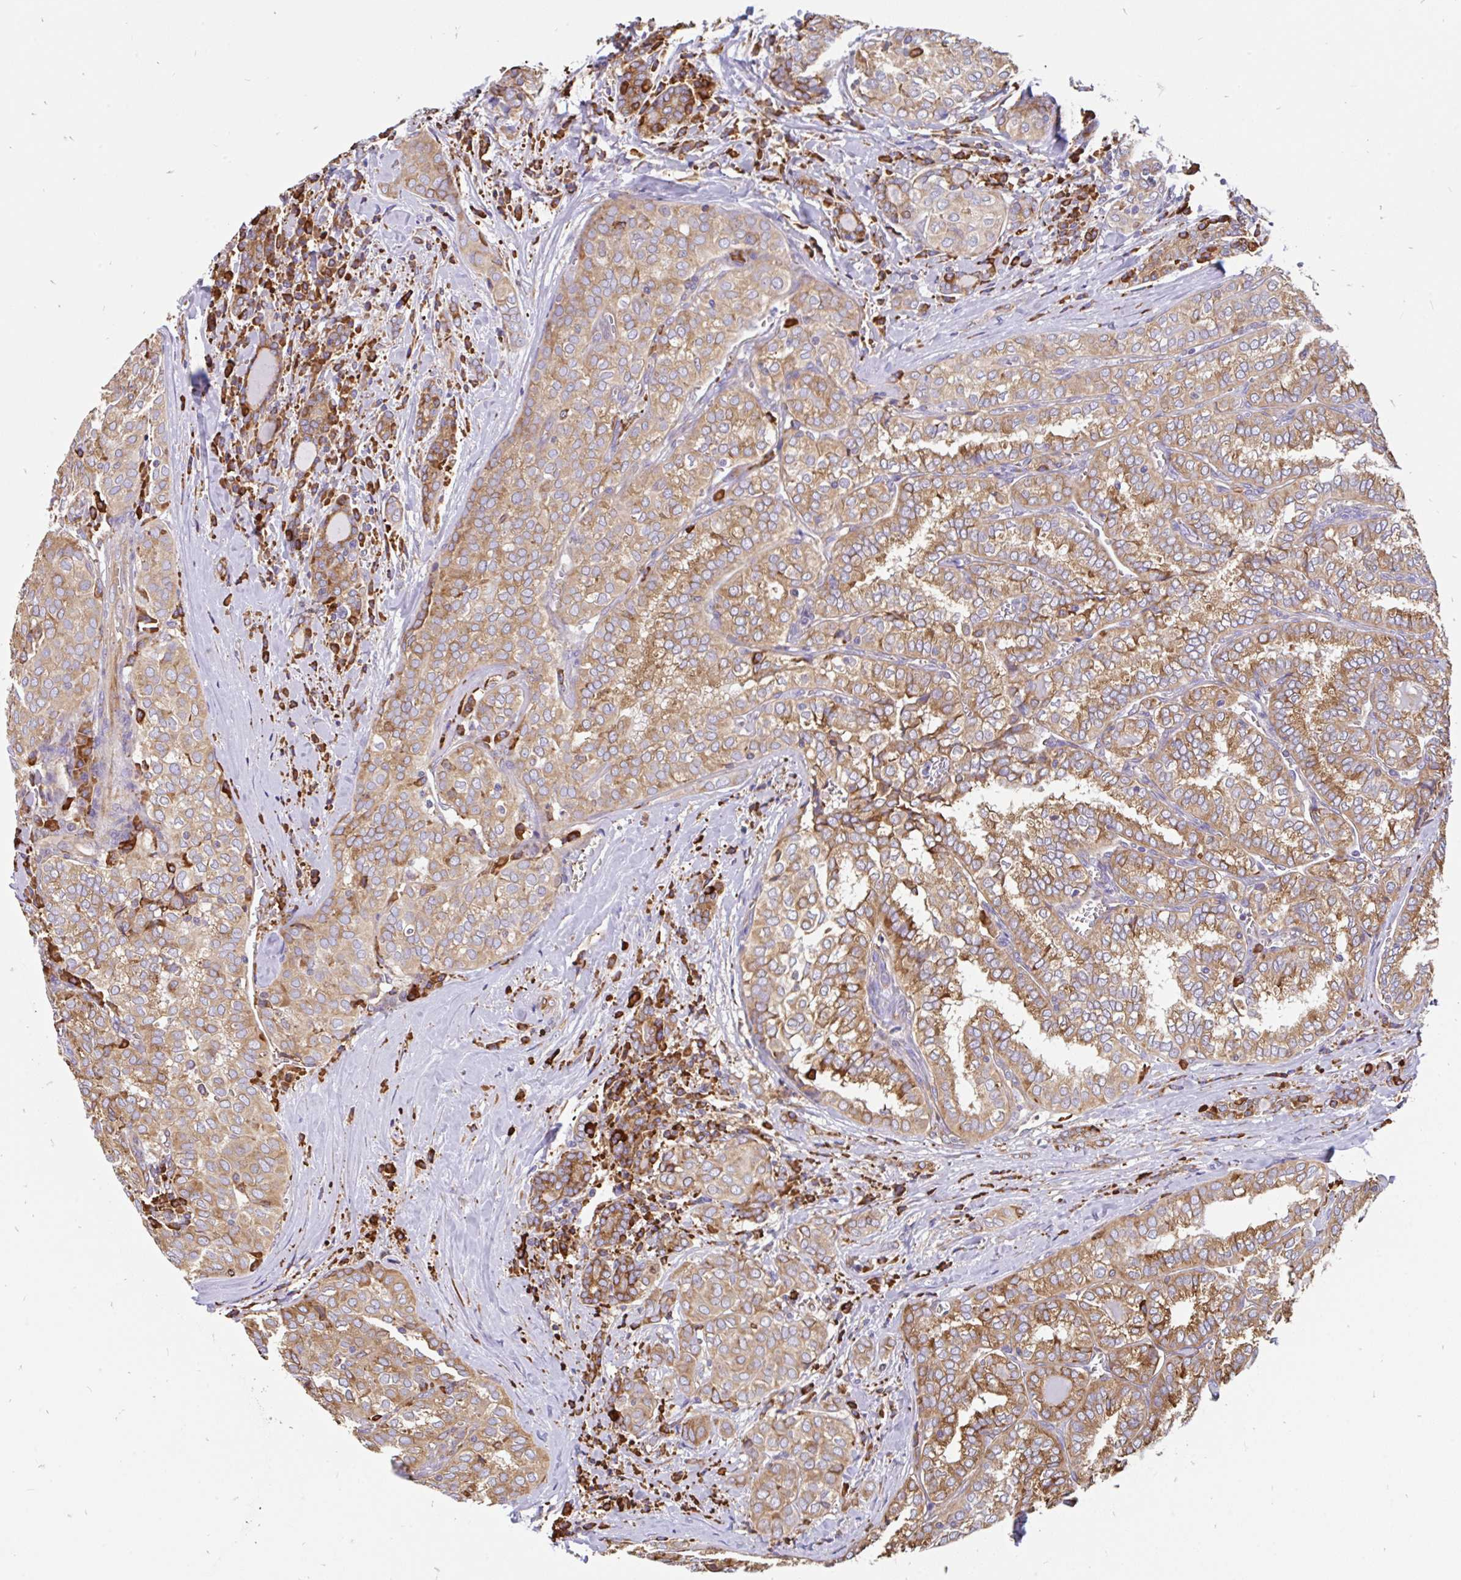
{"staining": {"intensity": "moderate", "quantity": ">75%", "location": "cytoplasmic/membranous"}, "tissue": "thyroid cancer", "cell_type": "Tumor cells", "image_type": "cancer", "snomed": [{"axis": "morphology", "description": "Papillary adenocarcinoma, NOS"}, {"axis": "topography", "description": "Thyroid gland"}], "caption": "There is medium levels of moderate cytoplasmic/membranous staining in tumor cells of thyroid cancer (papillary adenocarcinoma), as demonstrated by immunohistochemical staining (brown color).", "gene": "EML5", "patient": {"sex": "female", "age": 30}}